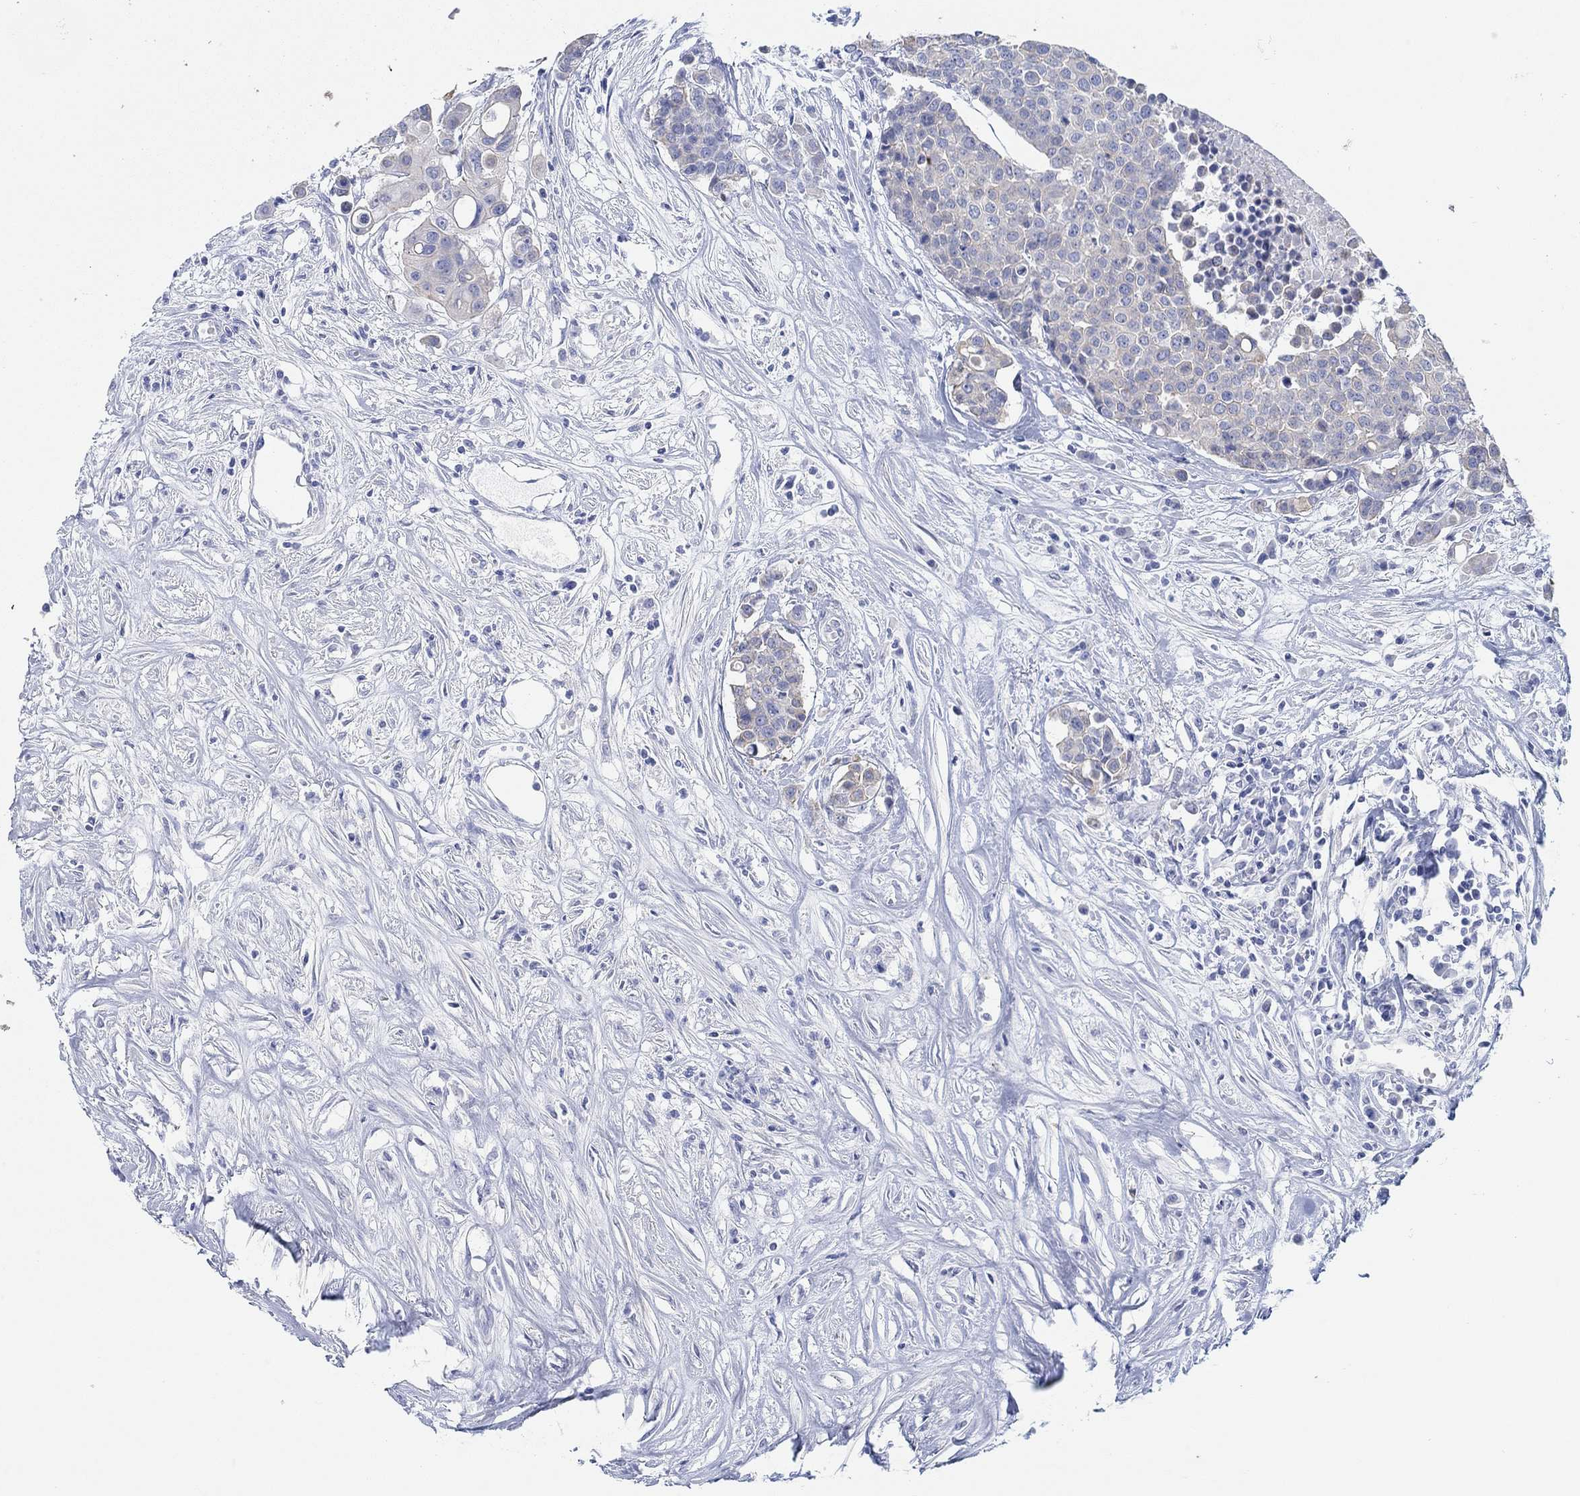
{"staining": {"intensity": "negative", "quantity": "none", "location": "none"}, "tissue": "carcinoid", "cell_type": "Tumor cells", "image_type": "cancer", "snomed": [{"axis": "morphology", "description": "Carcinoid, malignant, NOS"}, {"axis": "topography", "description": "Colon"}], "caption": "There is no significant staining in tumor cells of carcinoid (malignant).", "gene": "AK8", "patient": {"sex": "male", "age": 81}}